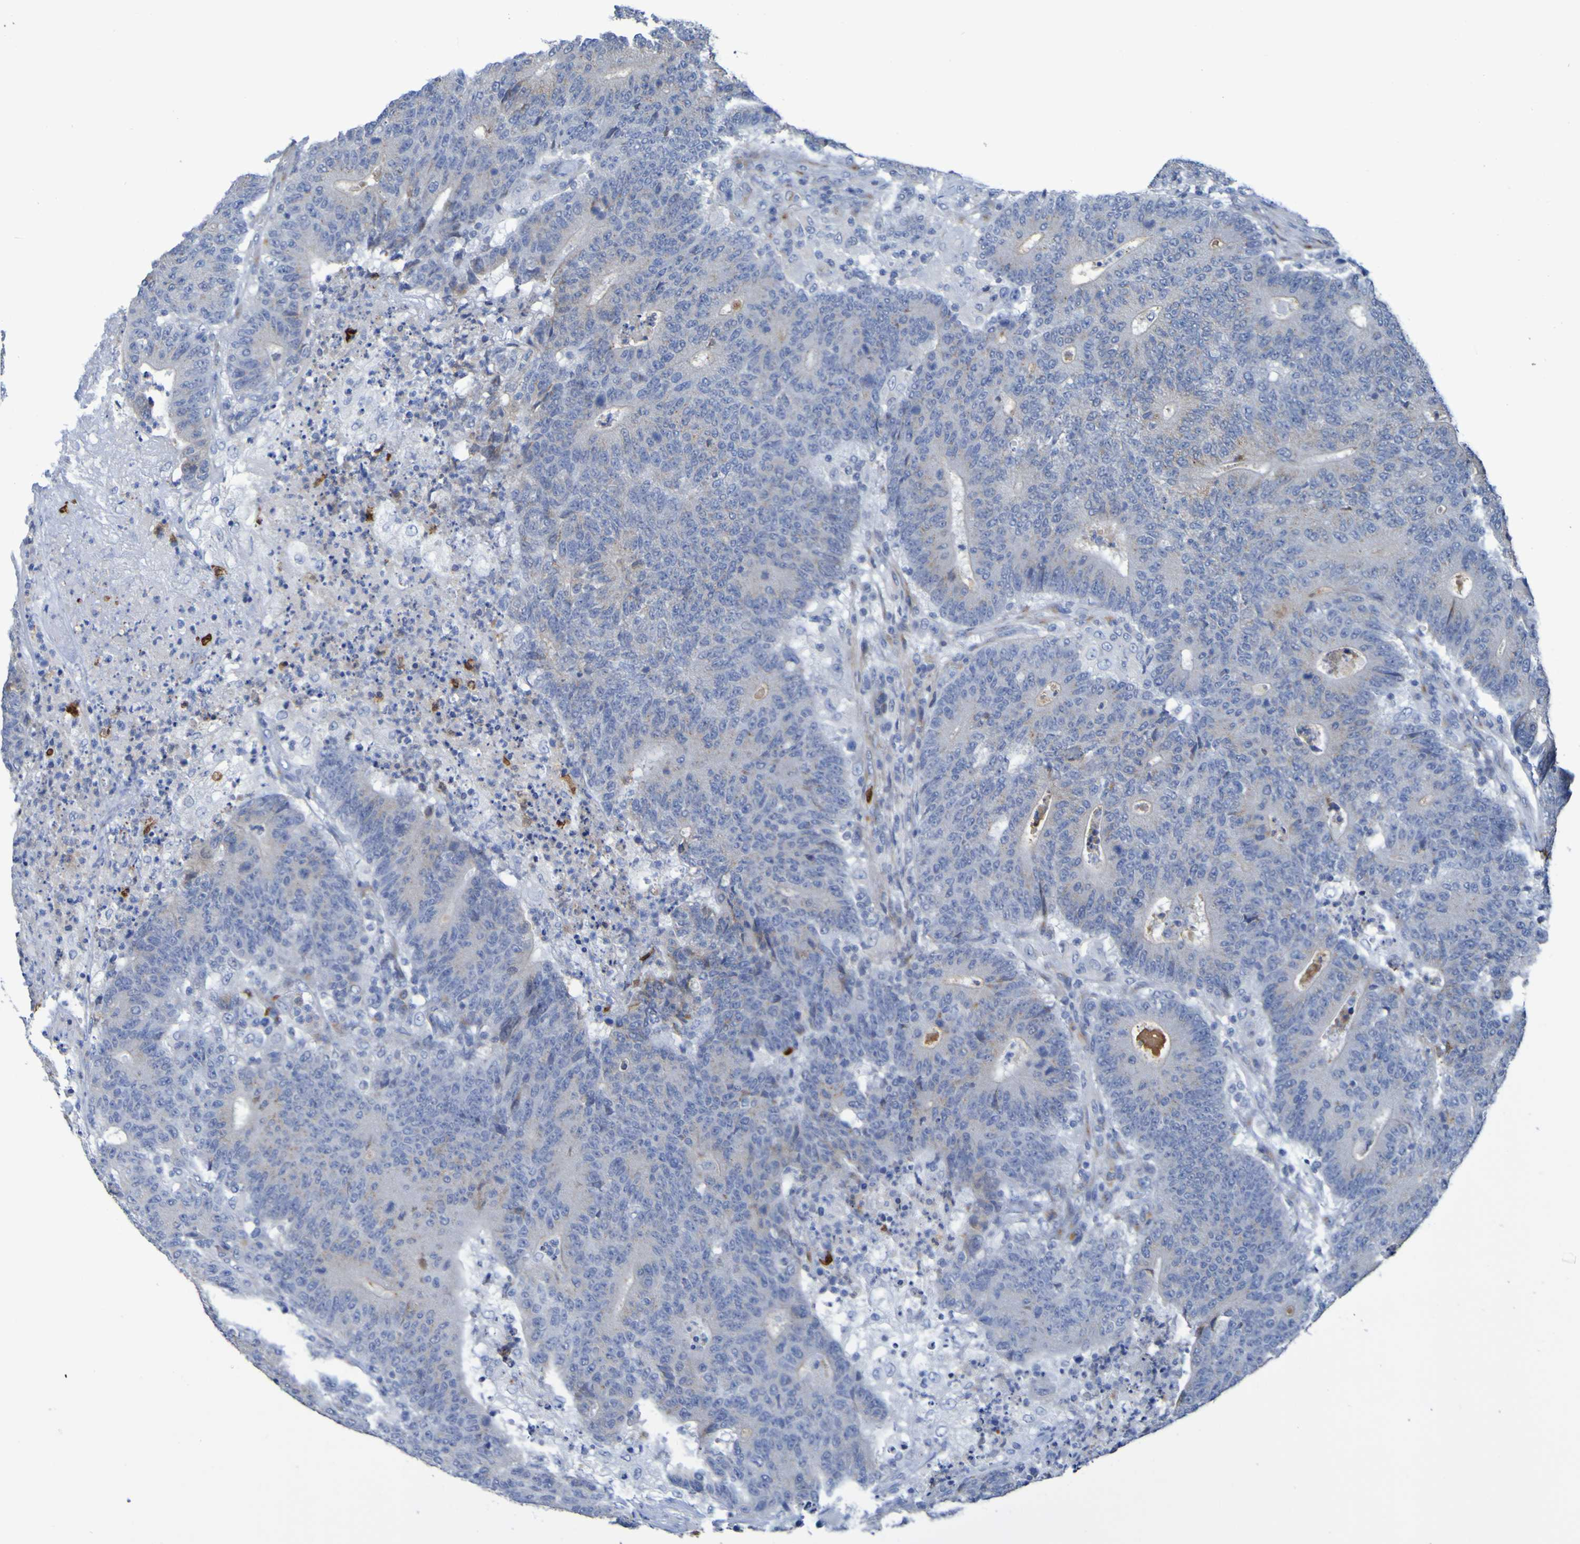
{"staining": {"intensity": "weak", "quantity": "<25%", "location": "cytoplasmic/membranous"}, "tissue": "colorectal cancer", "cell_type": "Tumor cells", "image_type": "cancer", "snomed": [{"axis": "morphology", "description": "Normal tissue, NOS"}, {"axis": "morphology", "description": "Adenocarcinoma, NOS"}, {"axis": "topography", "description": "Colon"}], "caption": "The IHC image has no significant expression in tumor cells of colorectal cancer (adenocarcinoma) tissue.", "gene": "C11orf24", "patient": {"sex": "female", "age": 75}}